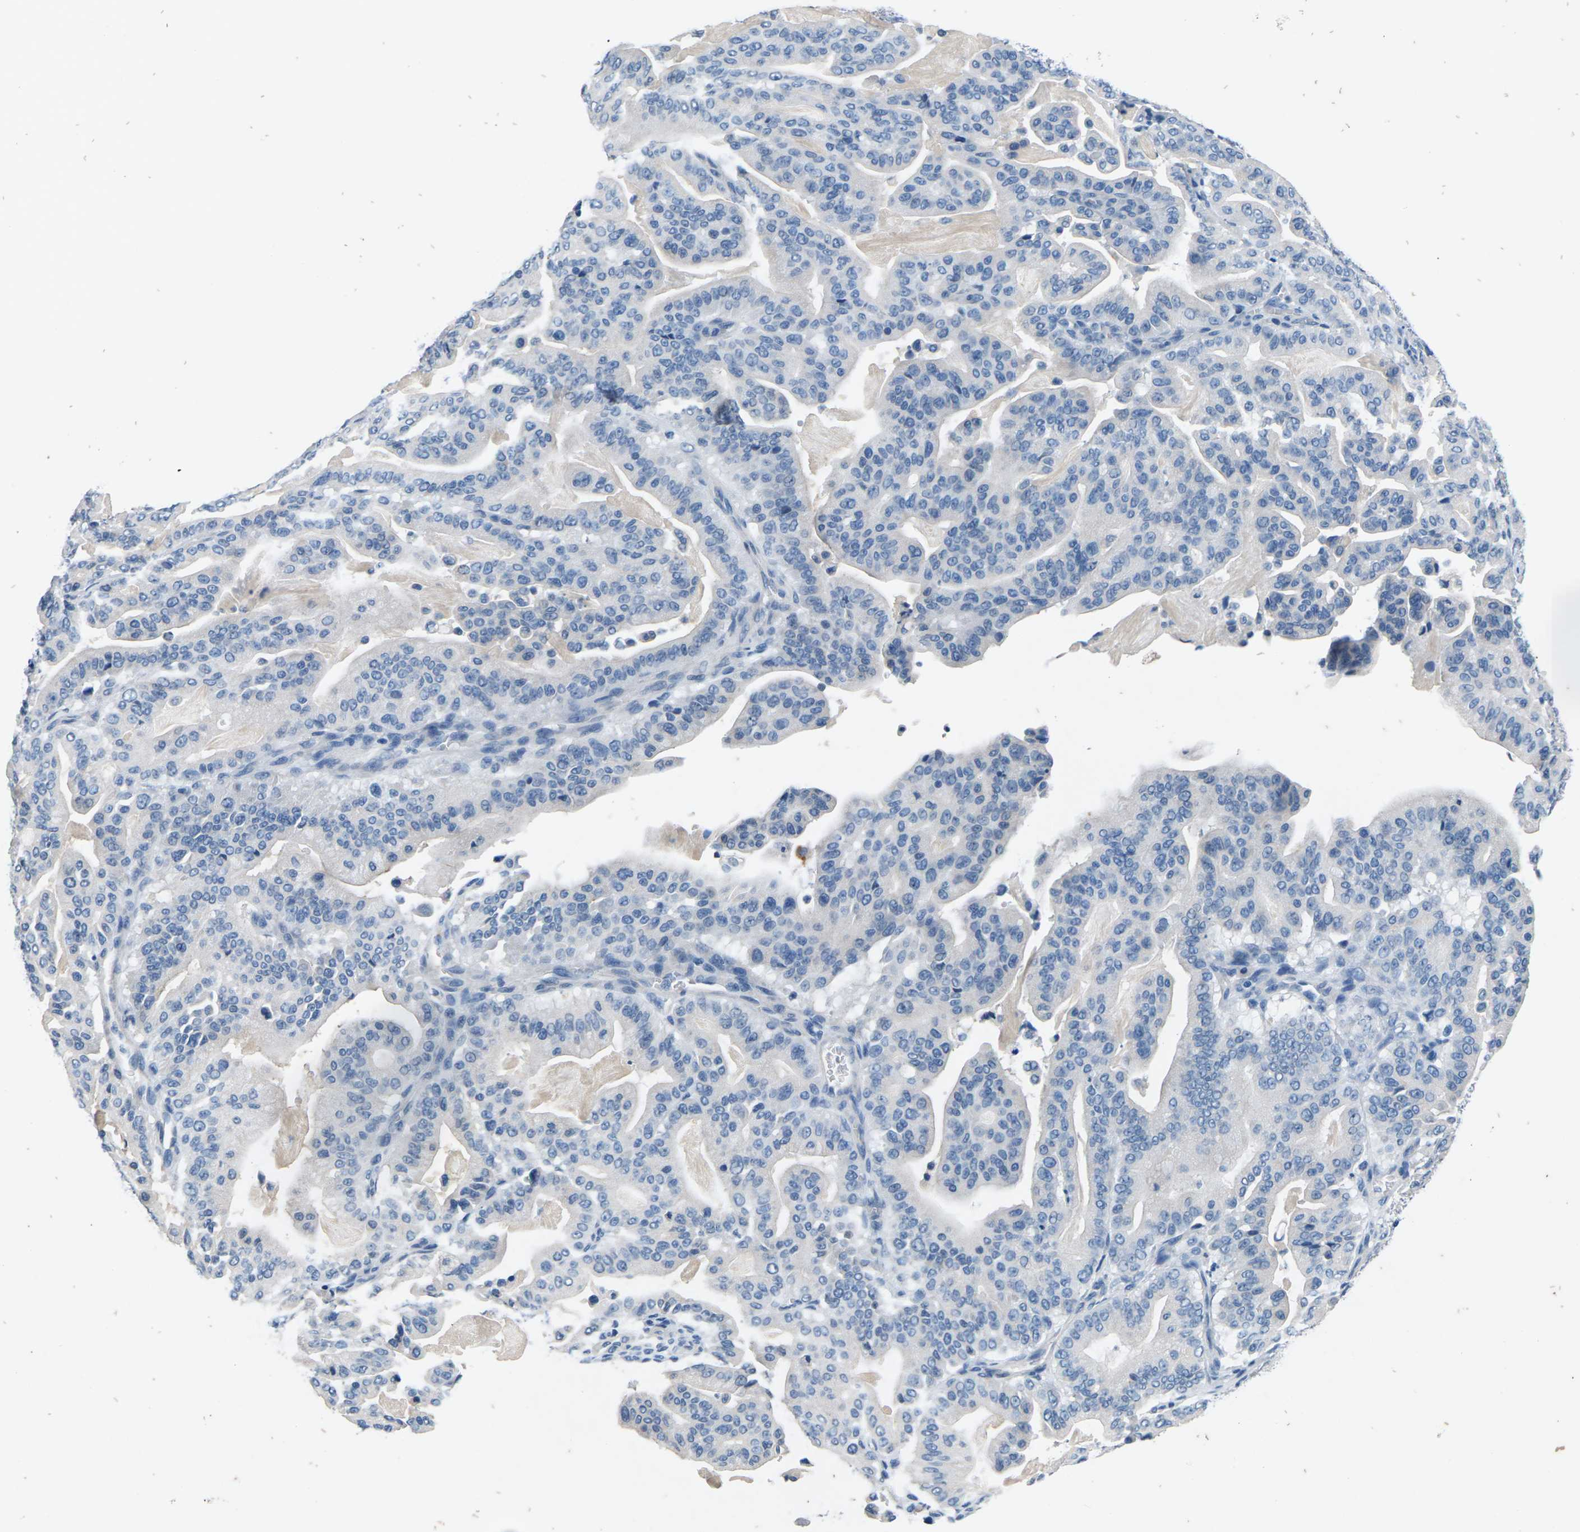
{"staining": {"intensity": "negative", "quantity": "none", "location": "none"}, "tissue": "pancreatic cancer", "cell_type": "Tumor cells", "image_type": "cancer", "snomed": [{"axis": "morphology", "description": "Adenocarcinoma, NOS"}, {"axis": "topography", "description": "Pancreas"}], "caption": "Pancreatic adenocarcinoma was stained to show a protein in brown. There is no significant positivity in tumor cells.", "gene": "UMOD", "patient": {"sex": "male", "age": 63}}